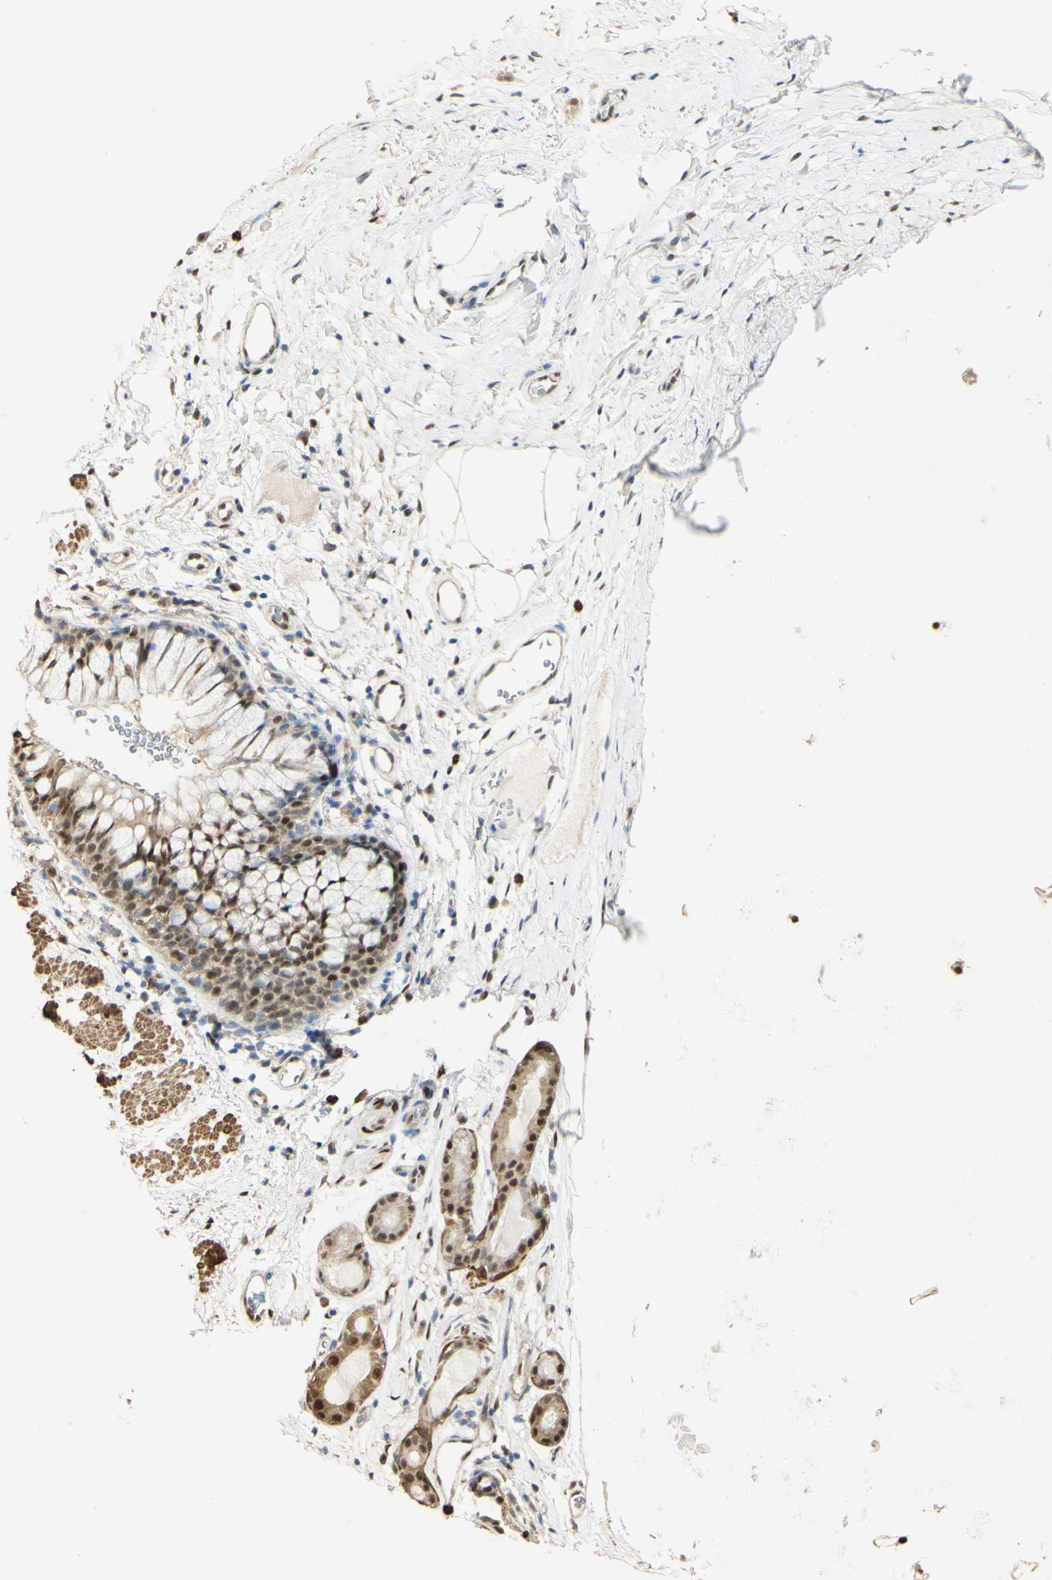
{"staining": {"intensity": "strong", "quantity": "25%-75%", "location": "cytoplasmic/membranous,nuclear"}, "tissue": "bronchus", "cell_type": "Respiratory epithelial cells", "image_type": "normal", "snomed": [{"axis": "morphology", "description": "Normal tissue, NOS"}, {"axis": "topography", "description": "Cartilage tissue"}, {"axis": "topography", "description": "Bronchus"}], "caption": "High-magnification brightfield microscopy of normal bronchus stained with DAB (brown) and counterstained with hematoxylin (blue). respiratory epithelial cells exhibit strong cytoplasmic/membranous,nuclear positivity is identified in approximately25%-75% of cells.", "gene": "MAP3K4", "patient": {"sex": "female", "age": 53}}